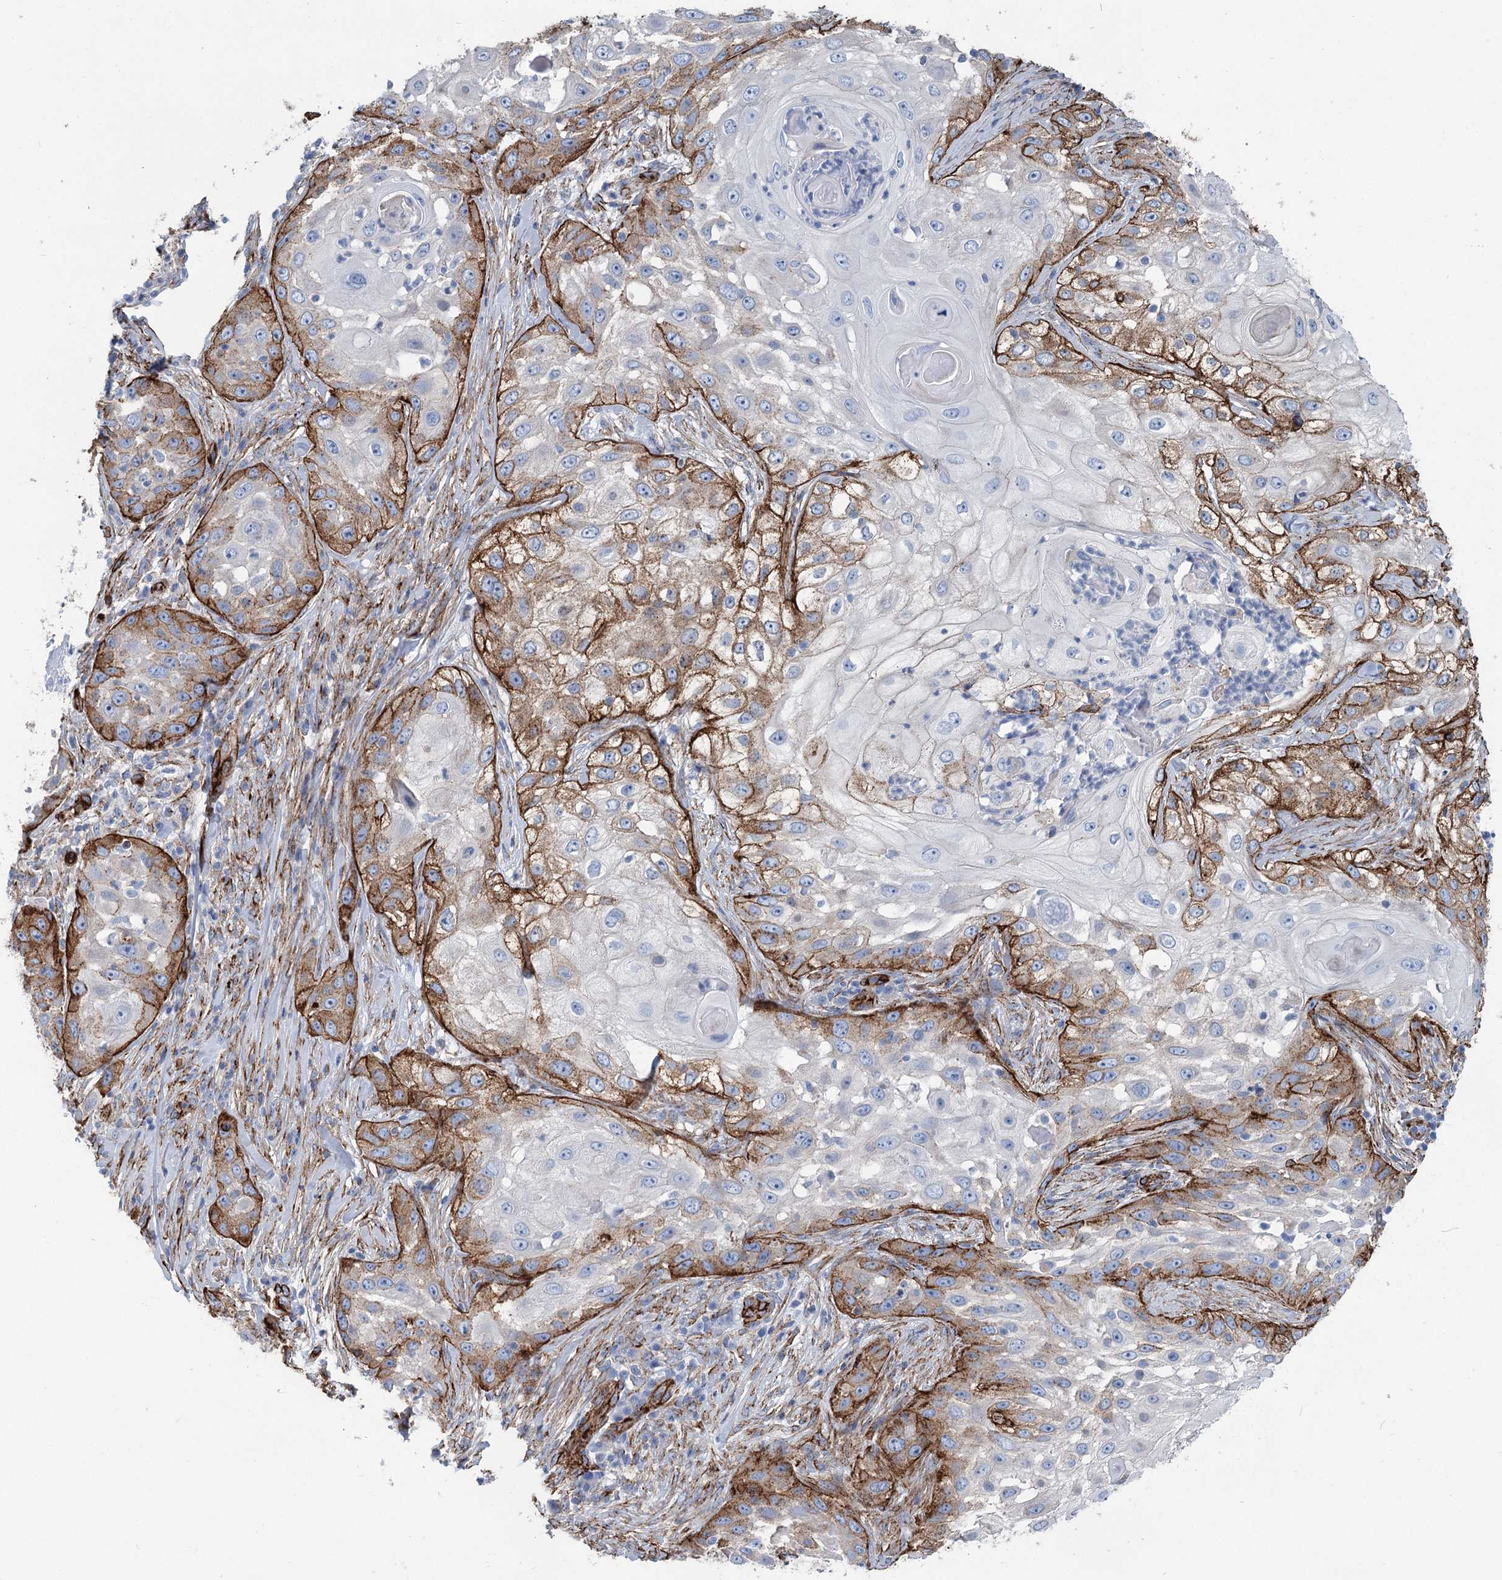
{"staining": {"intensity": "moderate", "quantity": "25%-75%", "location": "cytoplasmic/membranous"}, "tissue": "skin cancer", "cell_type": "Tumor cells", "image_type": "cancer", "snomed": [{"axis": "morphology", "description": "Squamous cell carcinoma, NOS"}, {"axis": "topography", "description": "Skin"}], "caption": "The histopathology image reveals a brown stain indicating the presence of a protein in the cytoplasmic/membranous of tumor cells in squamous cell carcinoma (skin). The staining is performed using DAB brown chromogen to label protein expression. The nuclei are counter-stained blue using hematoxylin.", "gene": "IQSEC1", "patient": {"sex": "female", "age": 44}}